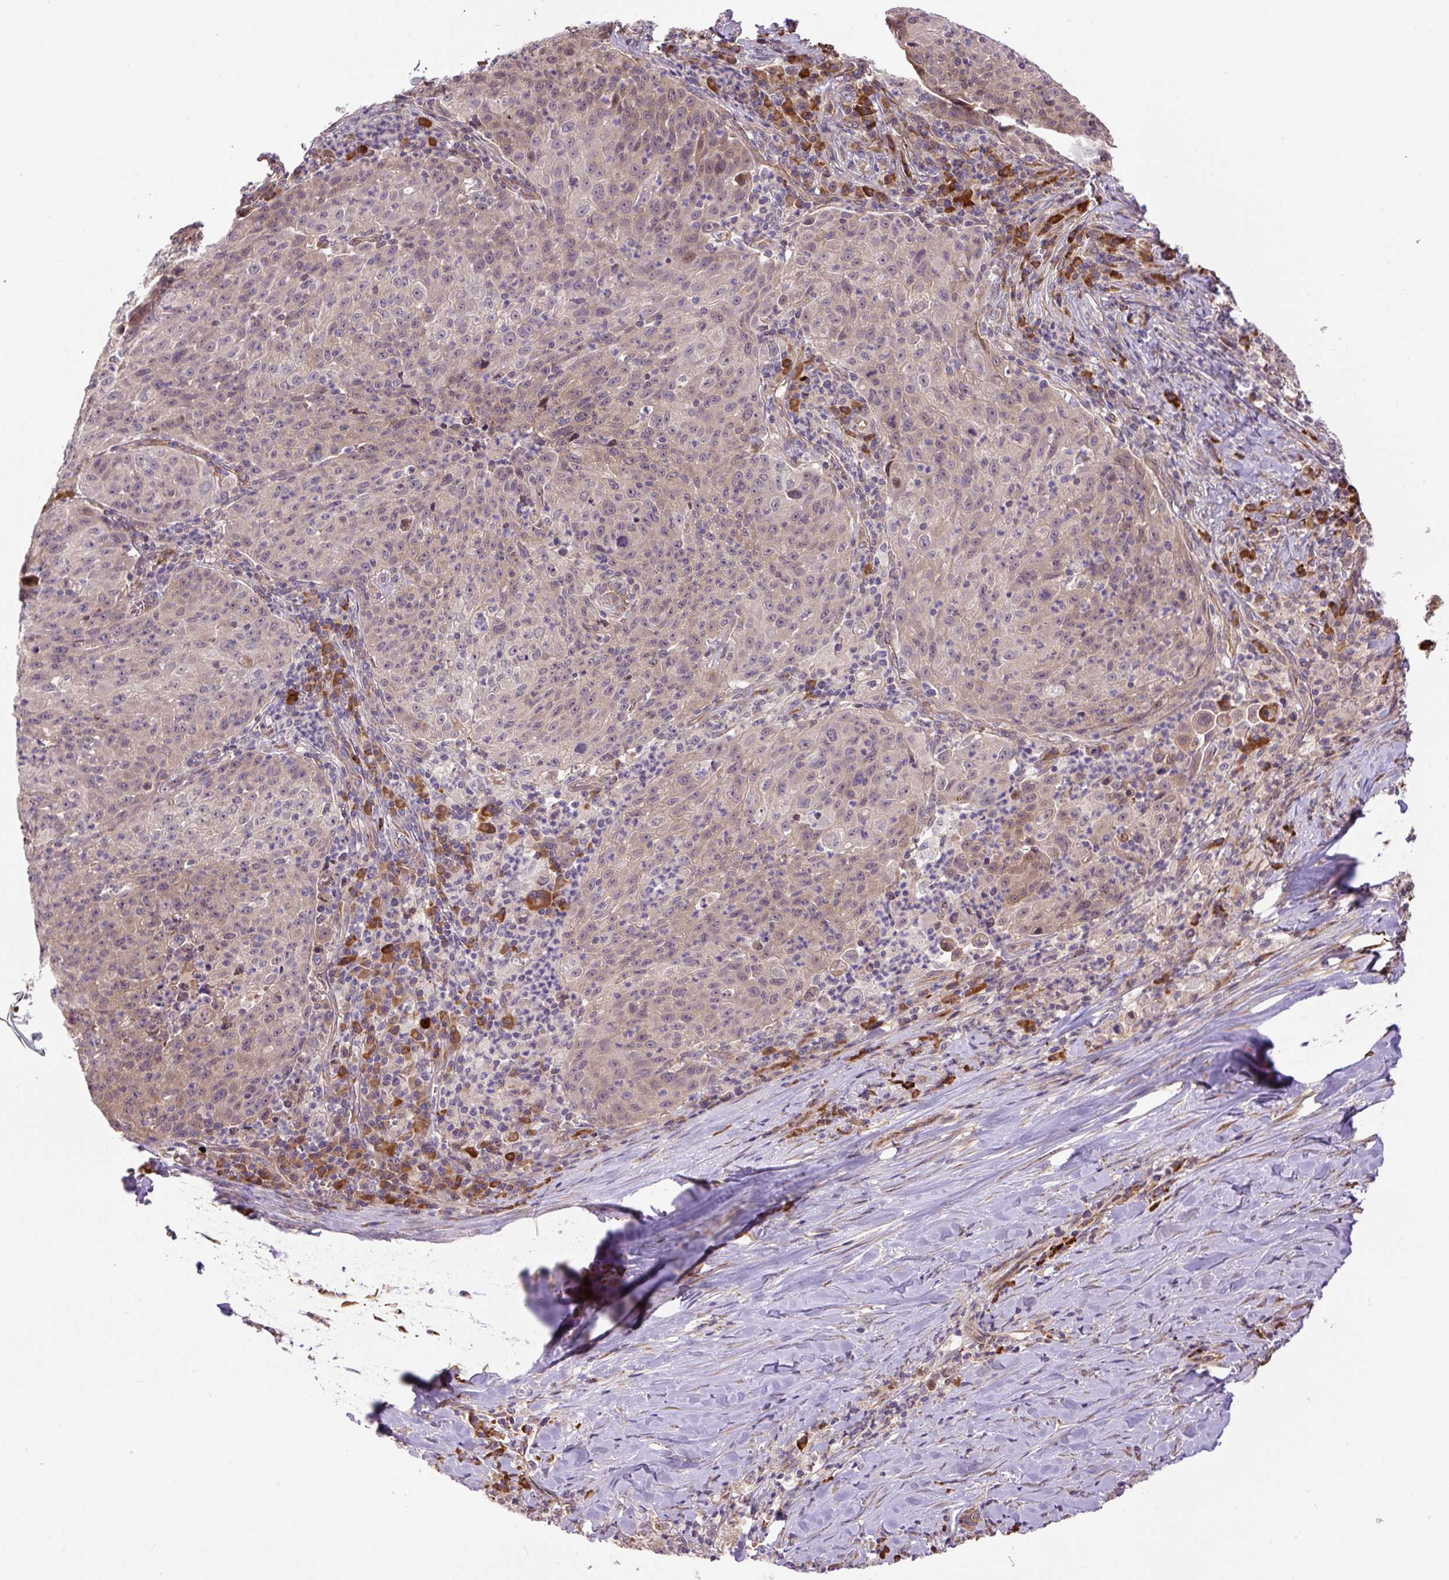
{"staining": {"intensity": "weak", "quantity": ">75%", "location": "cytoplasmic/membranous"}, "tissue": "lung cancer", "cell_type": "Tumor cells", "image_type": "cancer", "snomed": [{"axis": "morphology", "description": "Squamous cell carcinoma, NOS"}, {"axis": "morphology", "description": "Squamous cell carcinoma, metastatic, NOS"}, {"axis": "topography", "description": "Bronchus"}, {"axis": "topography", "description": "Lung"}], "caption": "Protein staining demonstrates weak cytoplasmic/membranous positivity in about >75% of tumor cells in squamous cell carcinoma (lung).", "gene": "PPME1", "patient": {"sex": "male", "age": 62}}